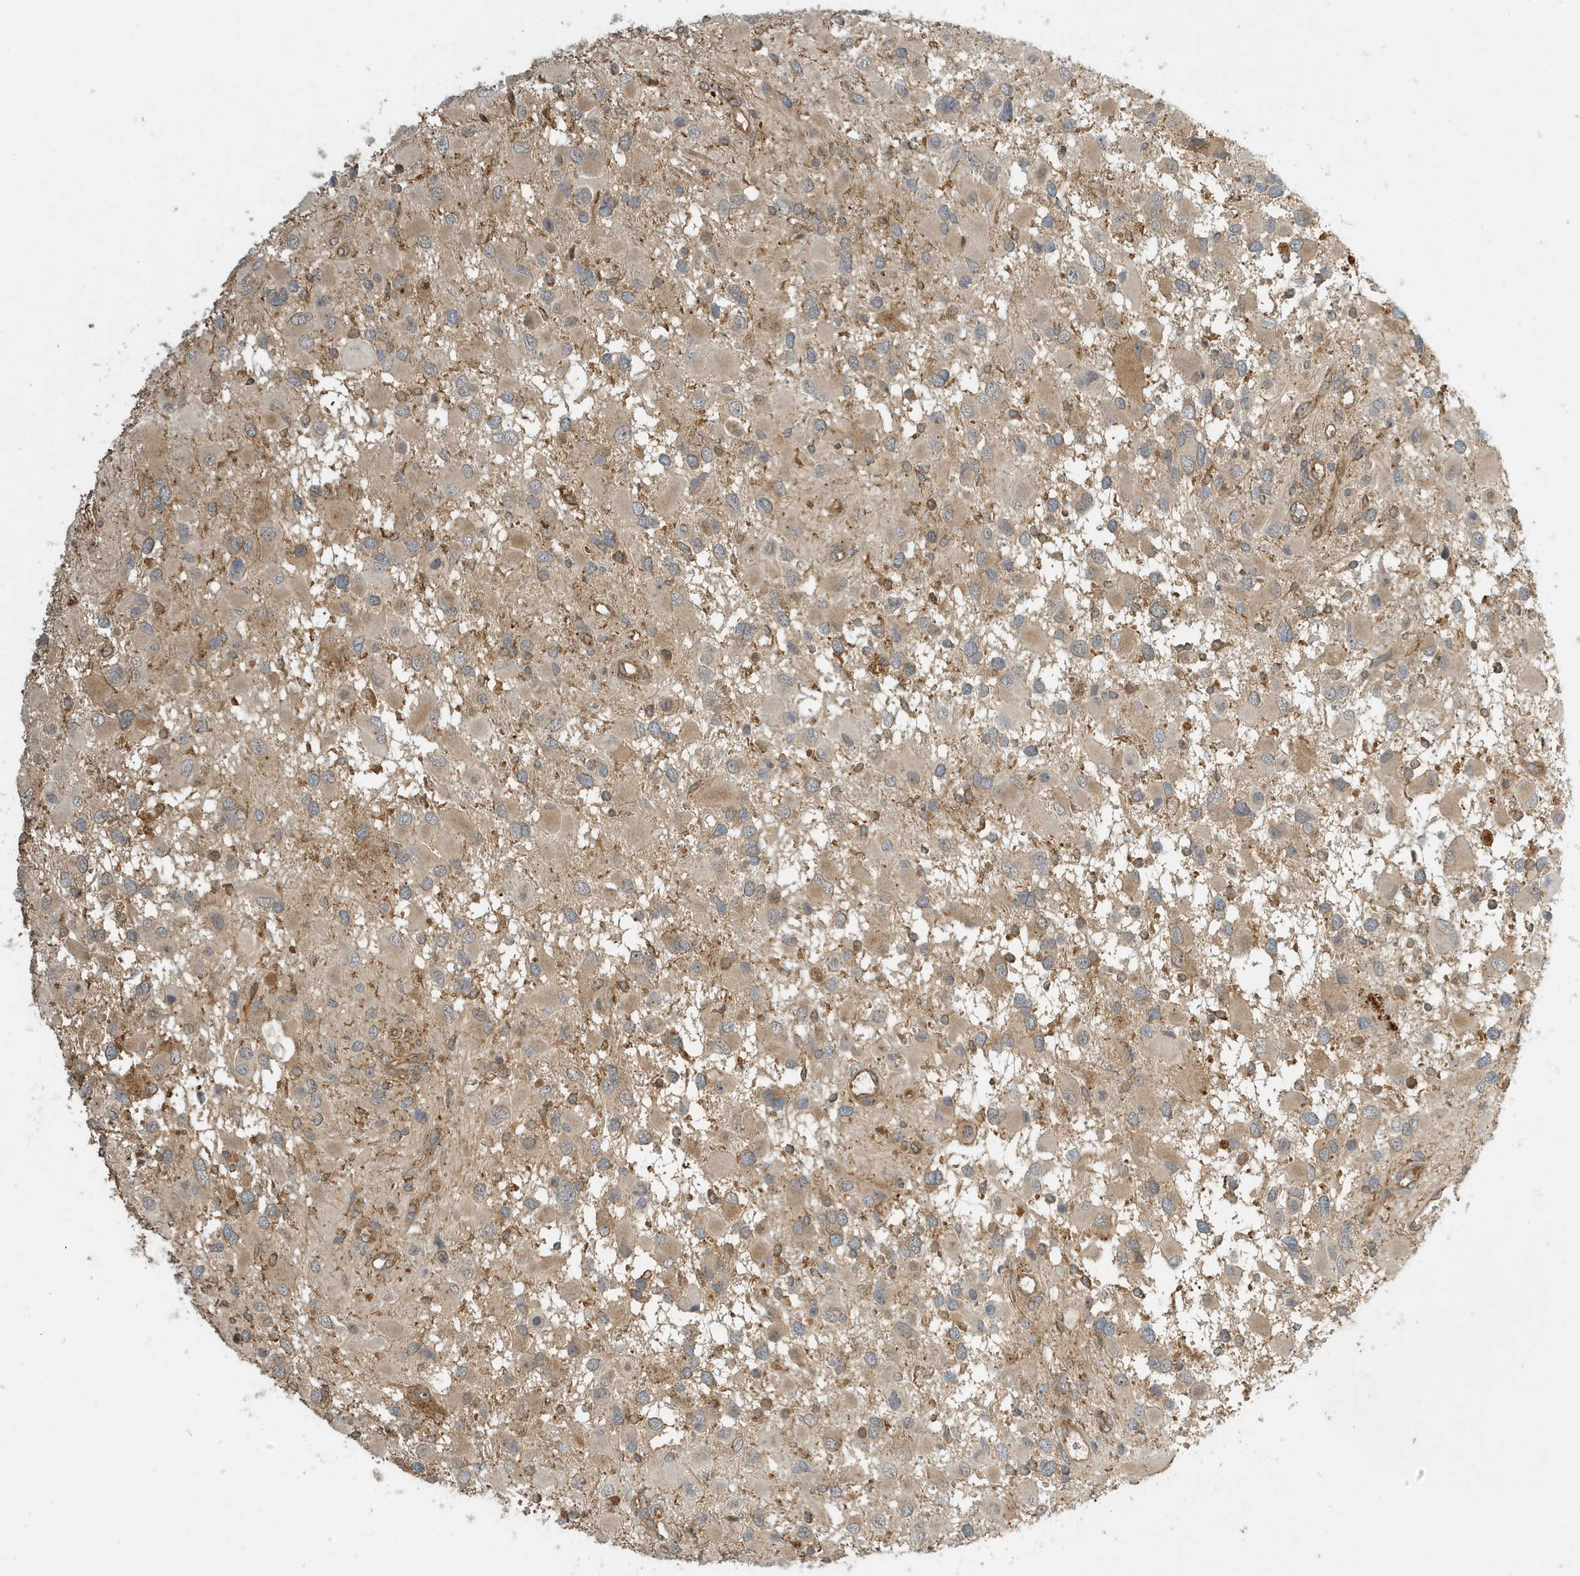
{"staining": {"intensity": "weak", "quantity": "<25%", "location": "cytoplasmic/membranous"}, "tissue": "glioma", "cell_type": "Tumor cells", "image_type": "cancer", "snomed": [{"axis": "morphology", "description": "Glioma, malignant, High grade"}, {"axis": "topography", "description": "Brain"}], "caption": "Immunohistochemistry (IHC) micrograph of neoplastic tissue: human glioma stained with DAB (3,3'-diaminobenzidine) reveals no significant protein positivity in tumor cells.", "gene": "FYCO1", "patient": {"sex": "male", "age": 53}}